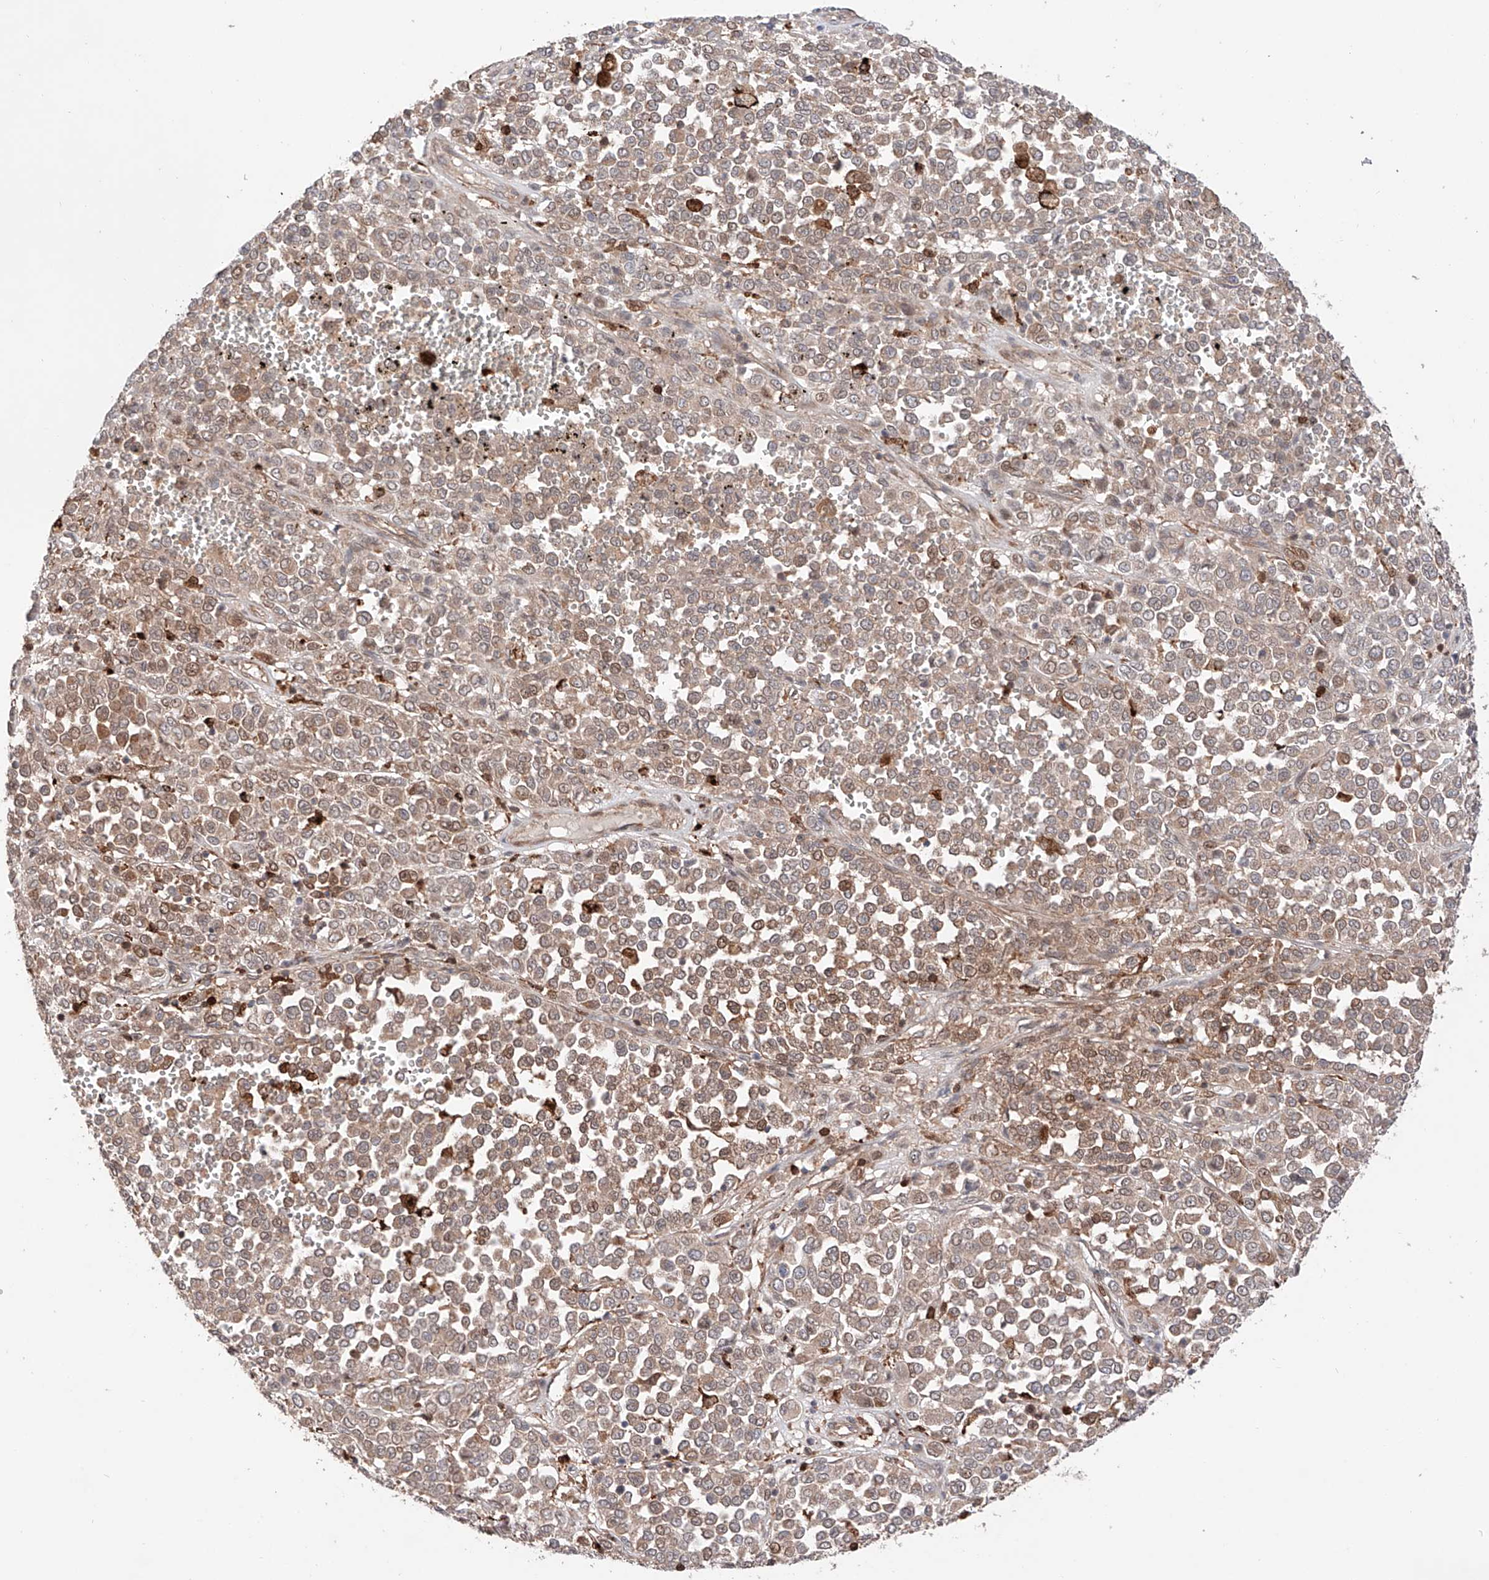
{"staining": {"intensity": "weak", "quantity": ">75%", "location": "cytoplasmic/membranous"}, "tissue": "melanoma", "cell_type": "Tumor cells", "image_type": "cancer", "snomed": [{"axis": "morphology", "description": "Malignant melanoma, Metastatic site"}, {"axis": "topography", "description": "Pancreas"}], "caption": "Immunohistochemical staining of malignant melanoma (metastatic site) demonstrates low levels of weak cytoplasmic/membranous positivity in about >75% of tumor cells.", "gene": "IGSF22", "patient": {"sex": "female", "age": 30}}